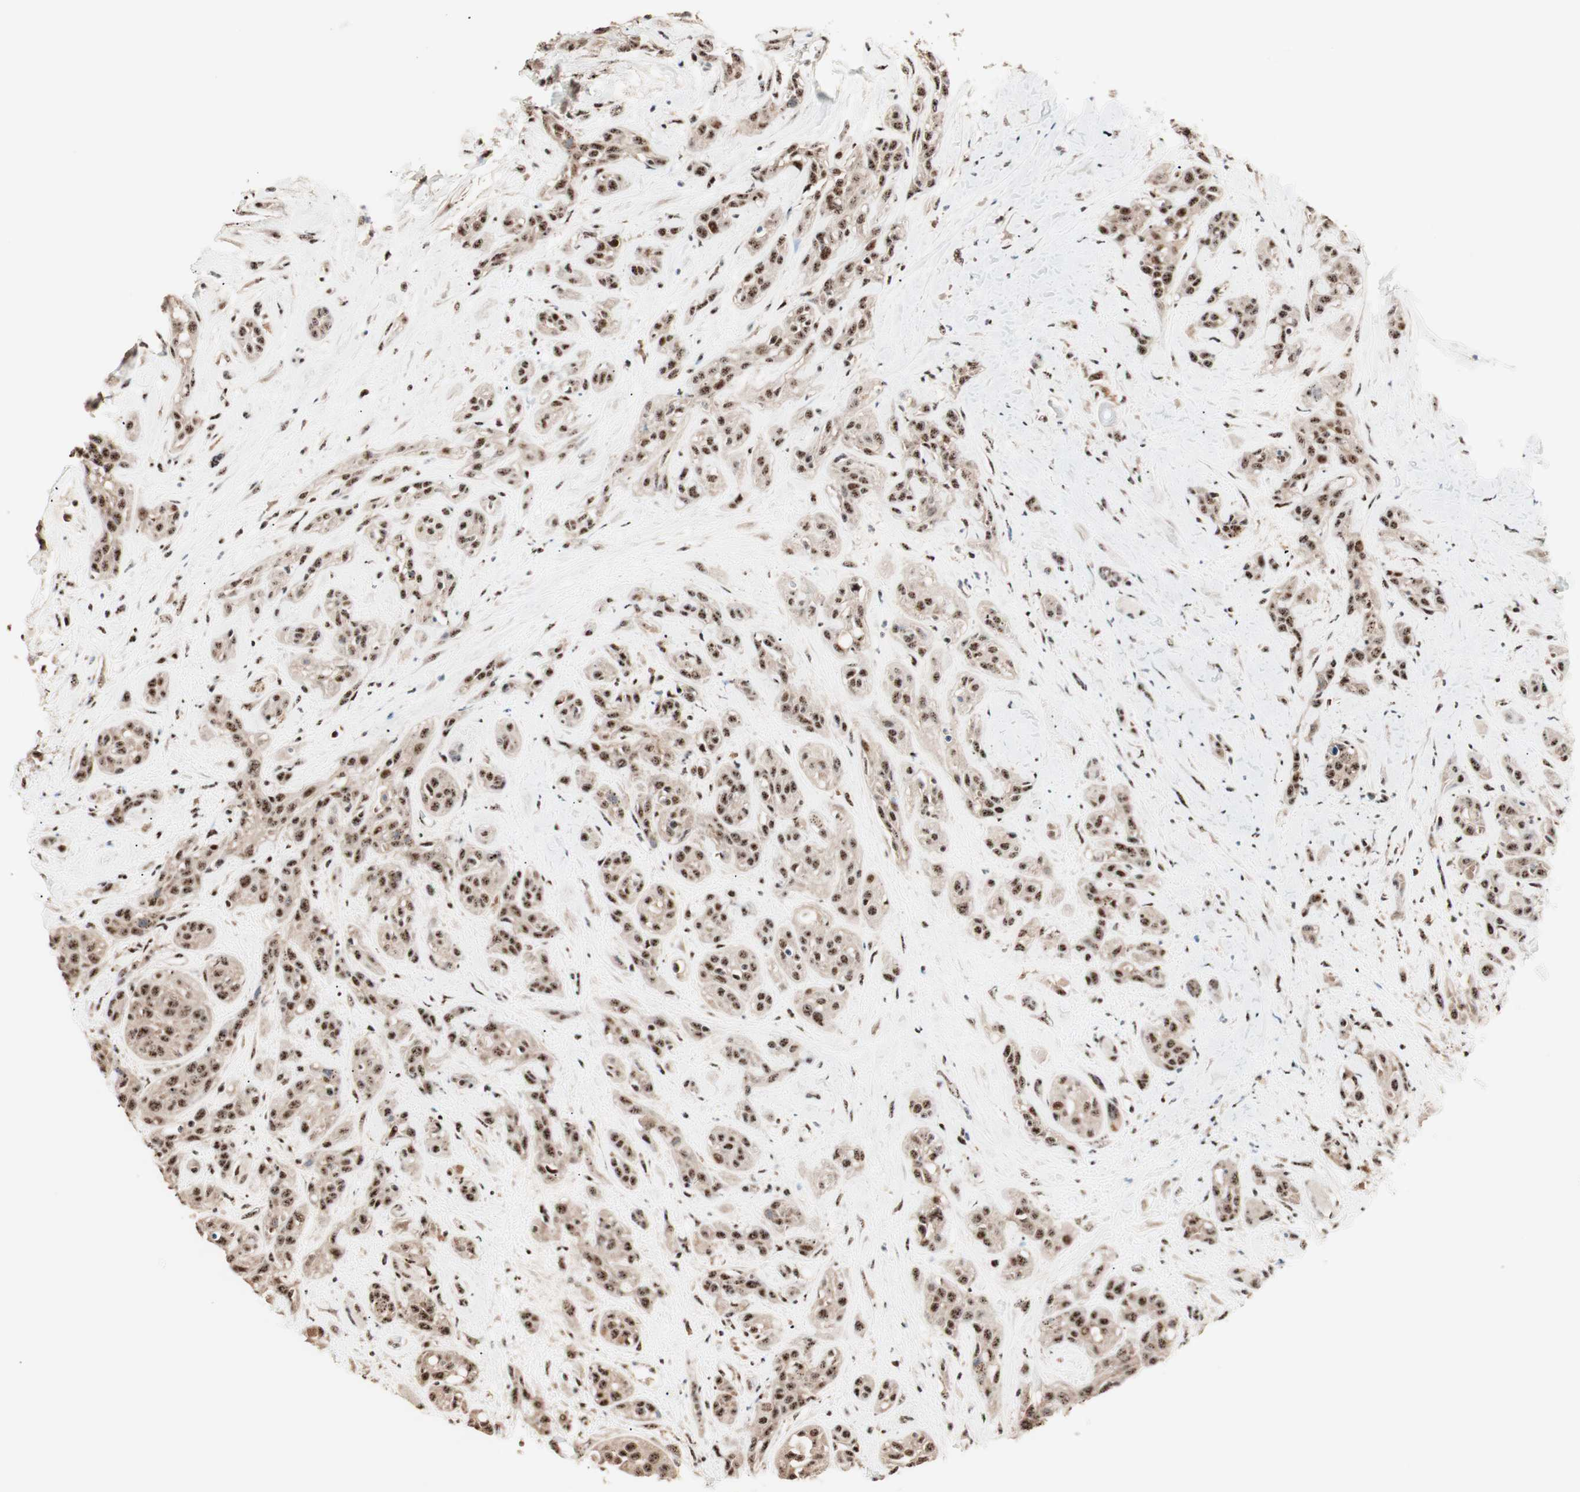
{"staining": {"intensity": "moderate", "quantity": ">75%", "location": "cytoplasmic/membranous,nuclear"}, "tissue": "head and neck cancer", "cell_type": "Tumor cells", "image_type": "cancer", "snomed": [{"axis": "morphology", "description": "Squamous cell carcinoma, NOS"}, {"axis": "topography", "description": "Head-Neck"}], "caption": "Head and neck squamous cell carcinoma stained with a brown dye shows moderate cytoplasmic/membranous and nuclear positive staining in approximately >75% of tumor cells.", "gene": "NR5A2", "patient": {"sex": "male", "age": 62}}